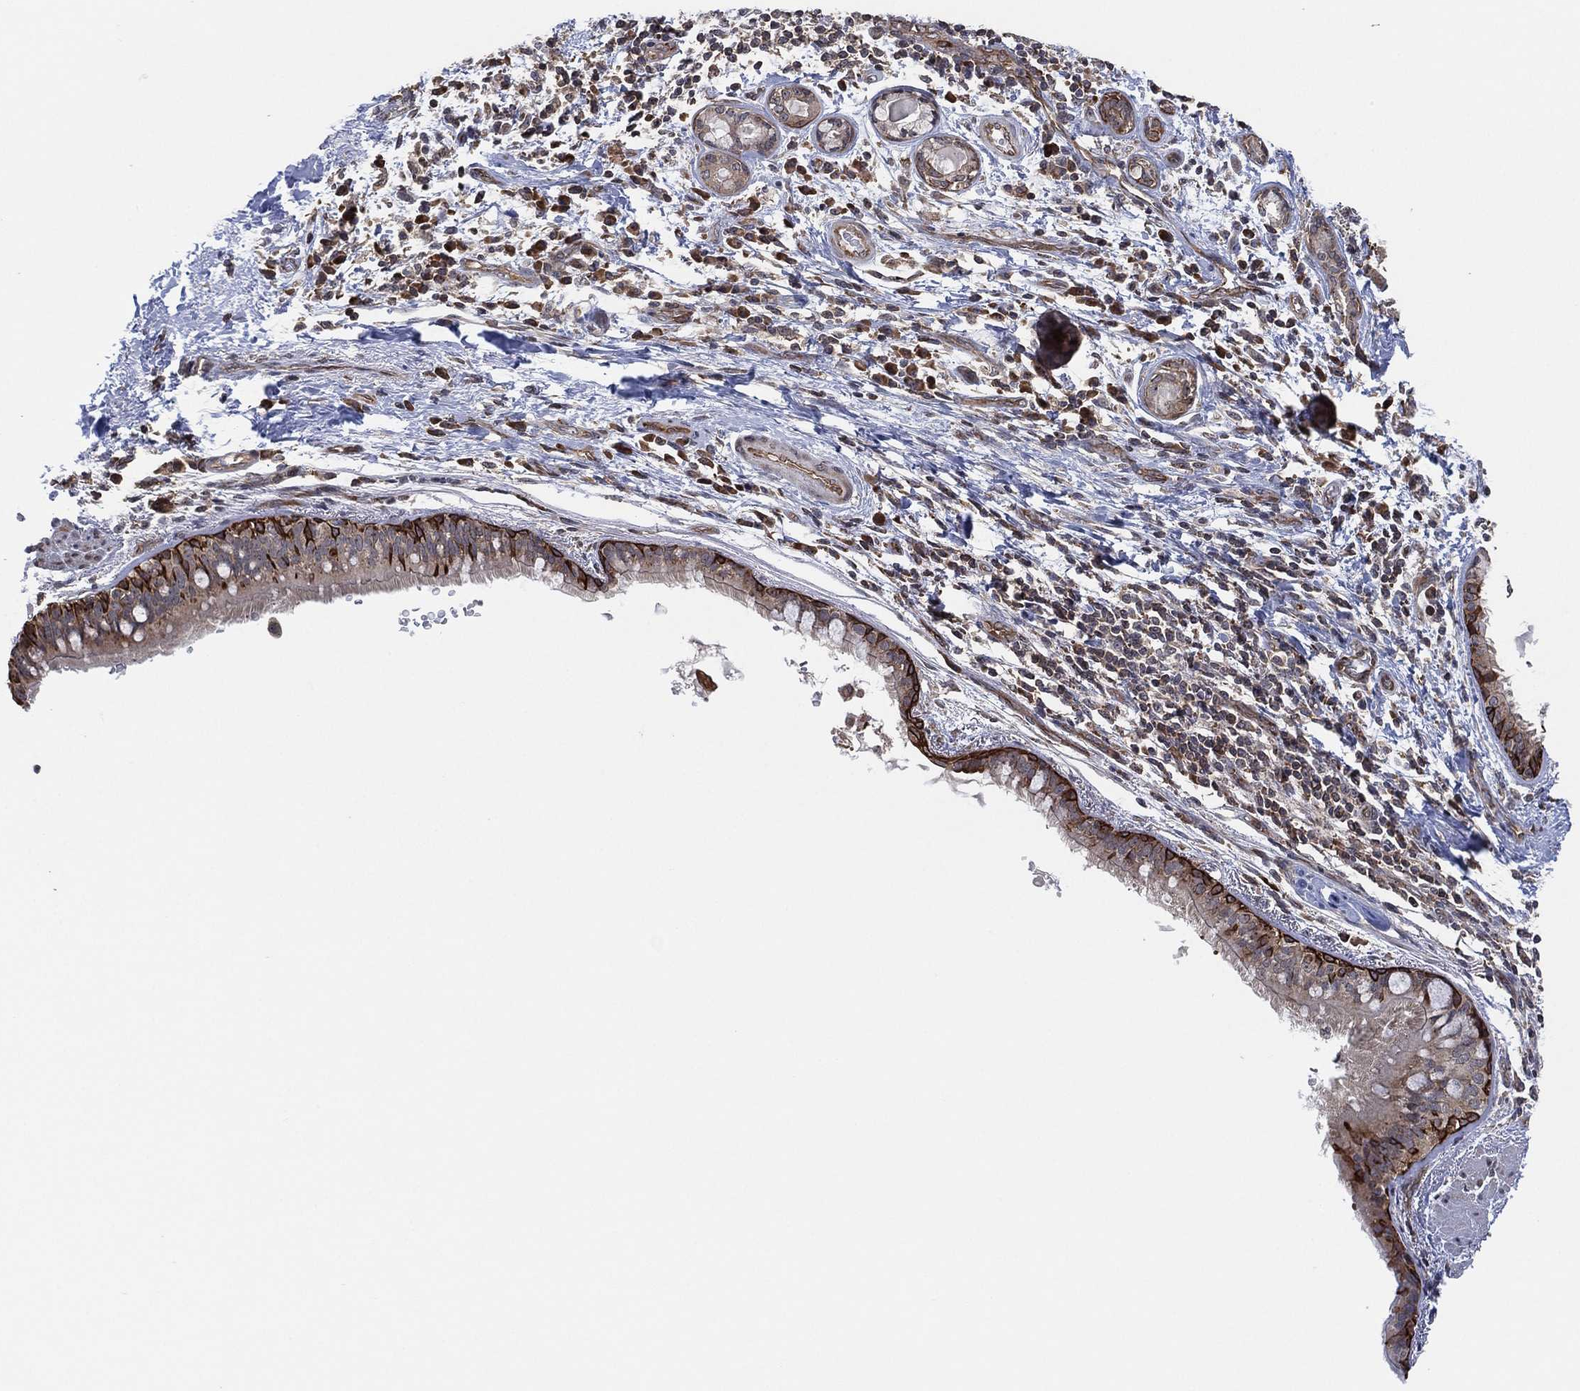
{"staining": {"intensity": "strong", "quantity": "<25%", "location": "cytoplasmic/membranous,nuclear"}, "tissue": "bronchus", "cell_type": "Respiratory epithelial cells", "image_type": "normal", "snomed": [{"axis": "morphology", "description": "Normal tissue, NOS"}, {"axis": "morphology", "description": "Squamous cell carcinoma, NOS"}, {"axis": "topography", "description": "Bronchus"}, {"axis": "topography", "description": "Lung"}], "caption": "Human bronchus stained with a brown dye shows strong cytoplasmic/membranous,nuclear positive staining in approximately <25% of respiratory epithelial cells.", "gene": "TMCO1", "patient": {"sex": "male", "age": 69}}